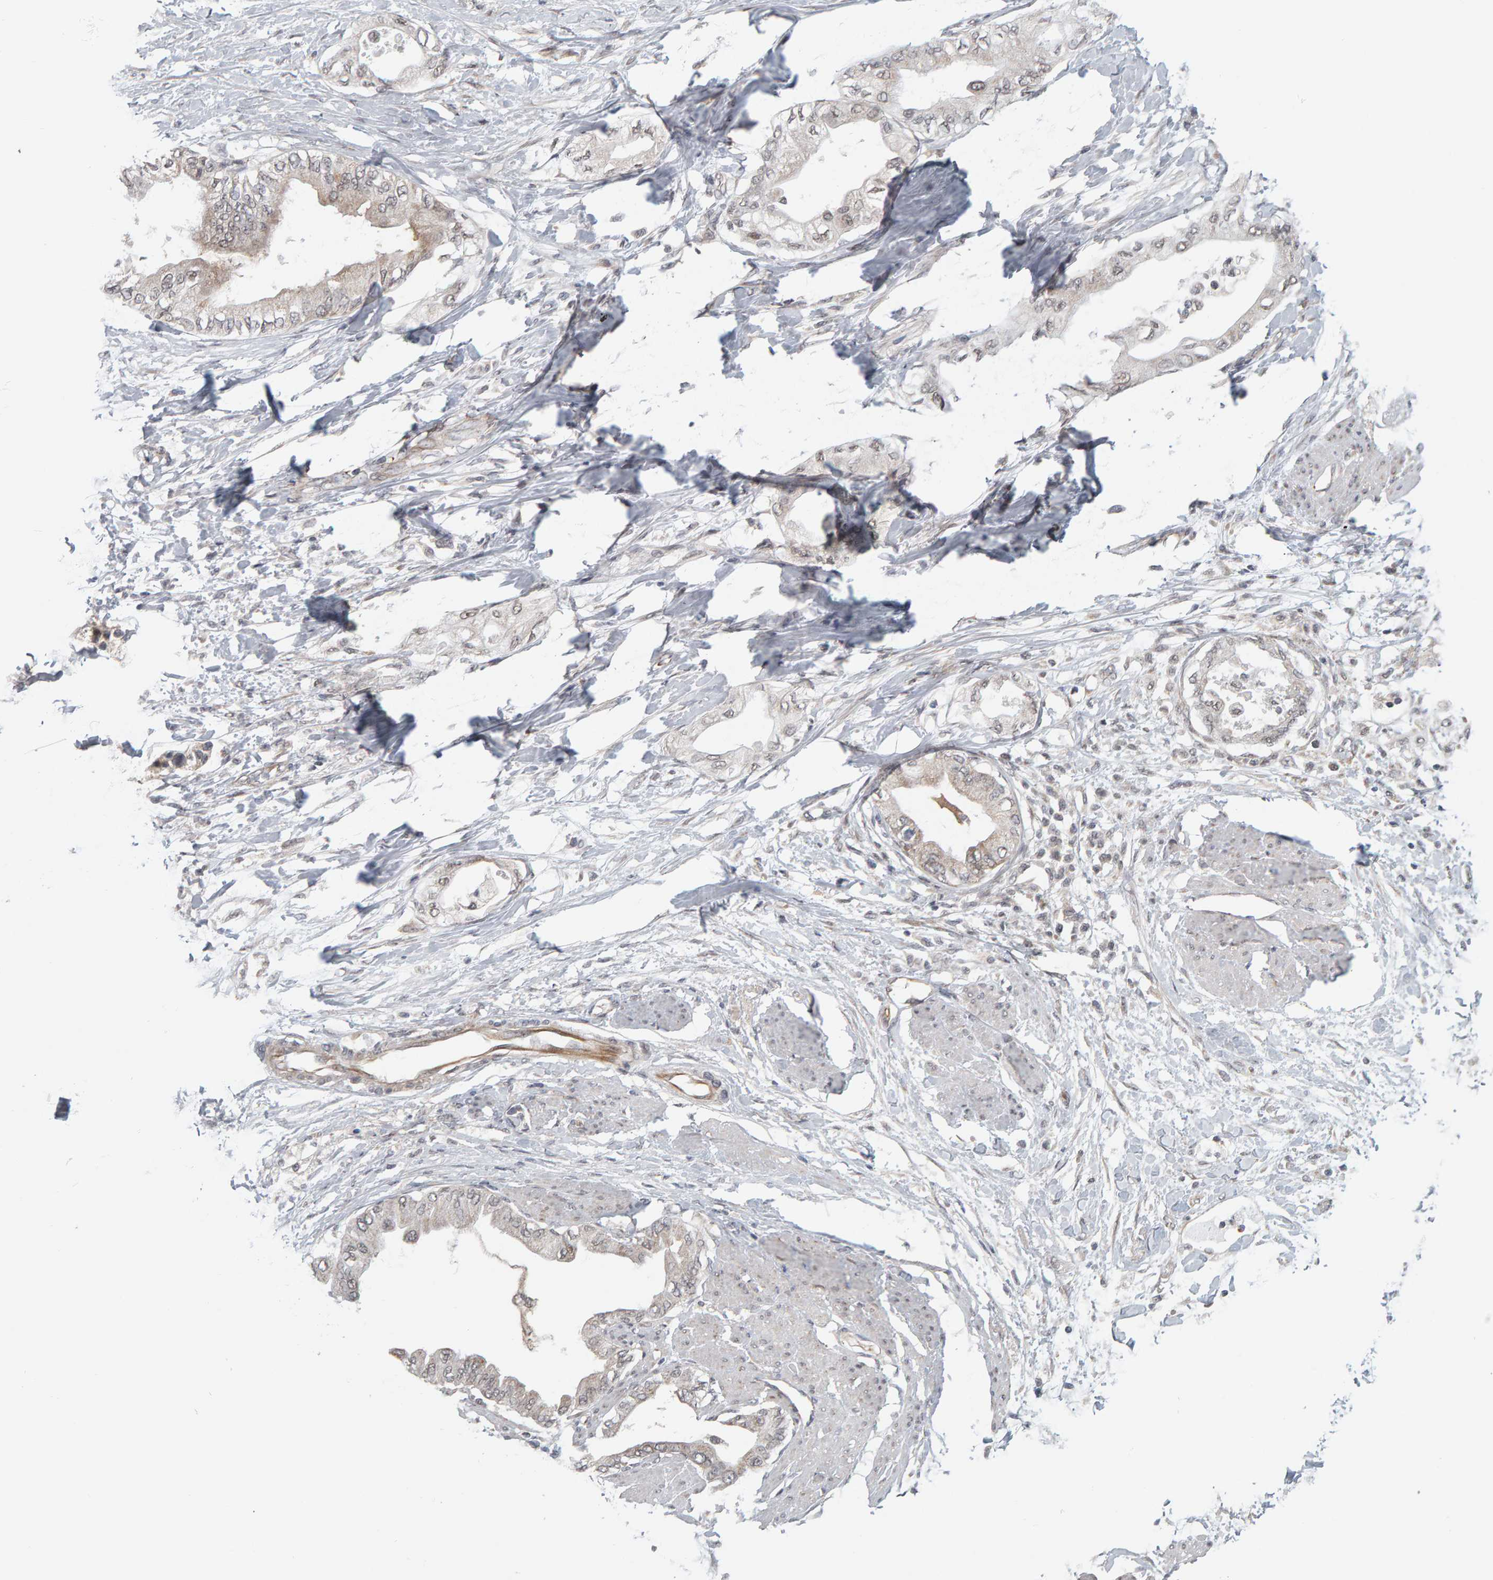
{"staining": {"intensity": "weak", "quantity": "25%-75%", "location": "cytoplasmic/membranous"}, "tissue": "pancreatic cancer", "cell_type": "Tumor cells", "image_type": "cancer", "snomed": [{"axis": "morphology", "description": "Normal tissue, NOS"}, {"axis": "morphology", "description": "Adenocarcinoma, NOS"}, {"axis": "topography", "description": "Pancreas"}, {"axis": "topography", "description": "Duodenum"}], "caption": "Pancreatic cancer stained for a protein (brown) demonstrates weak cytoplasmic/membranous positive positivity in about 25%-75% of tumor cells.", "gene": "DAP3", "patient": {"sex": "female", "age": 60}}